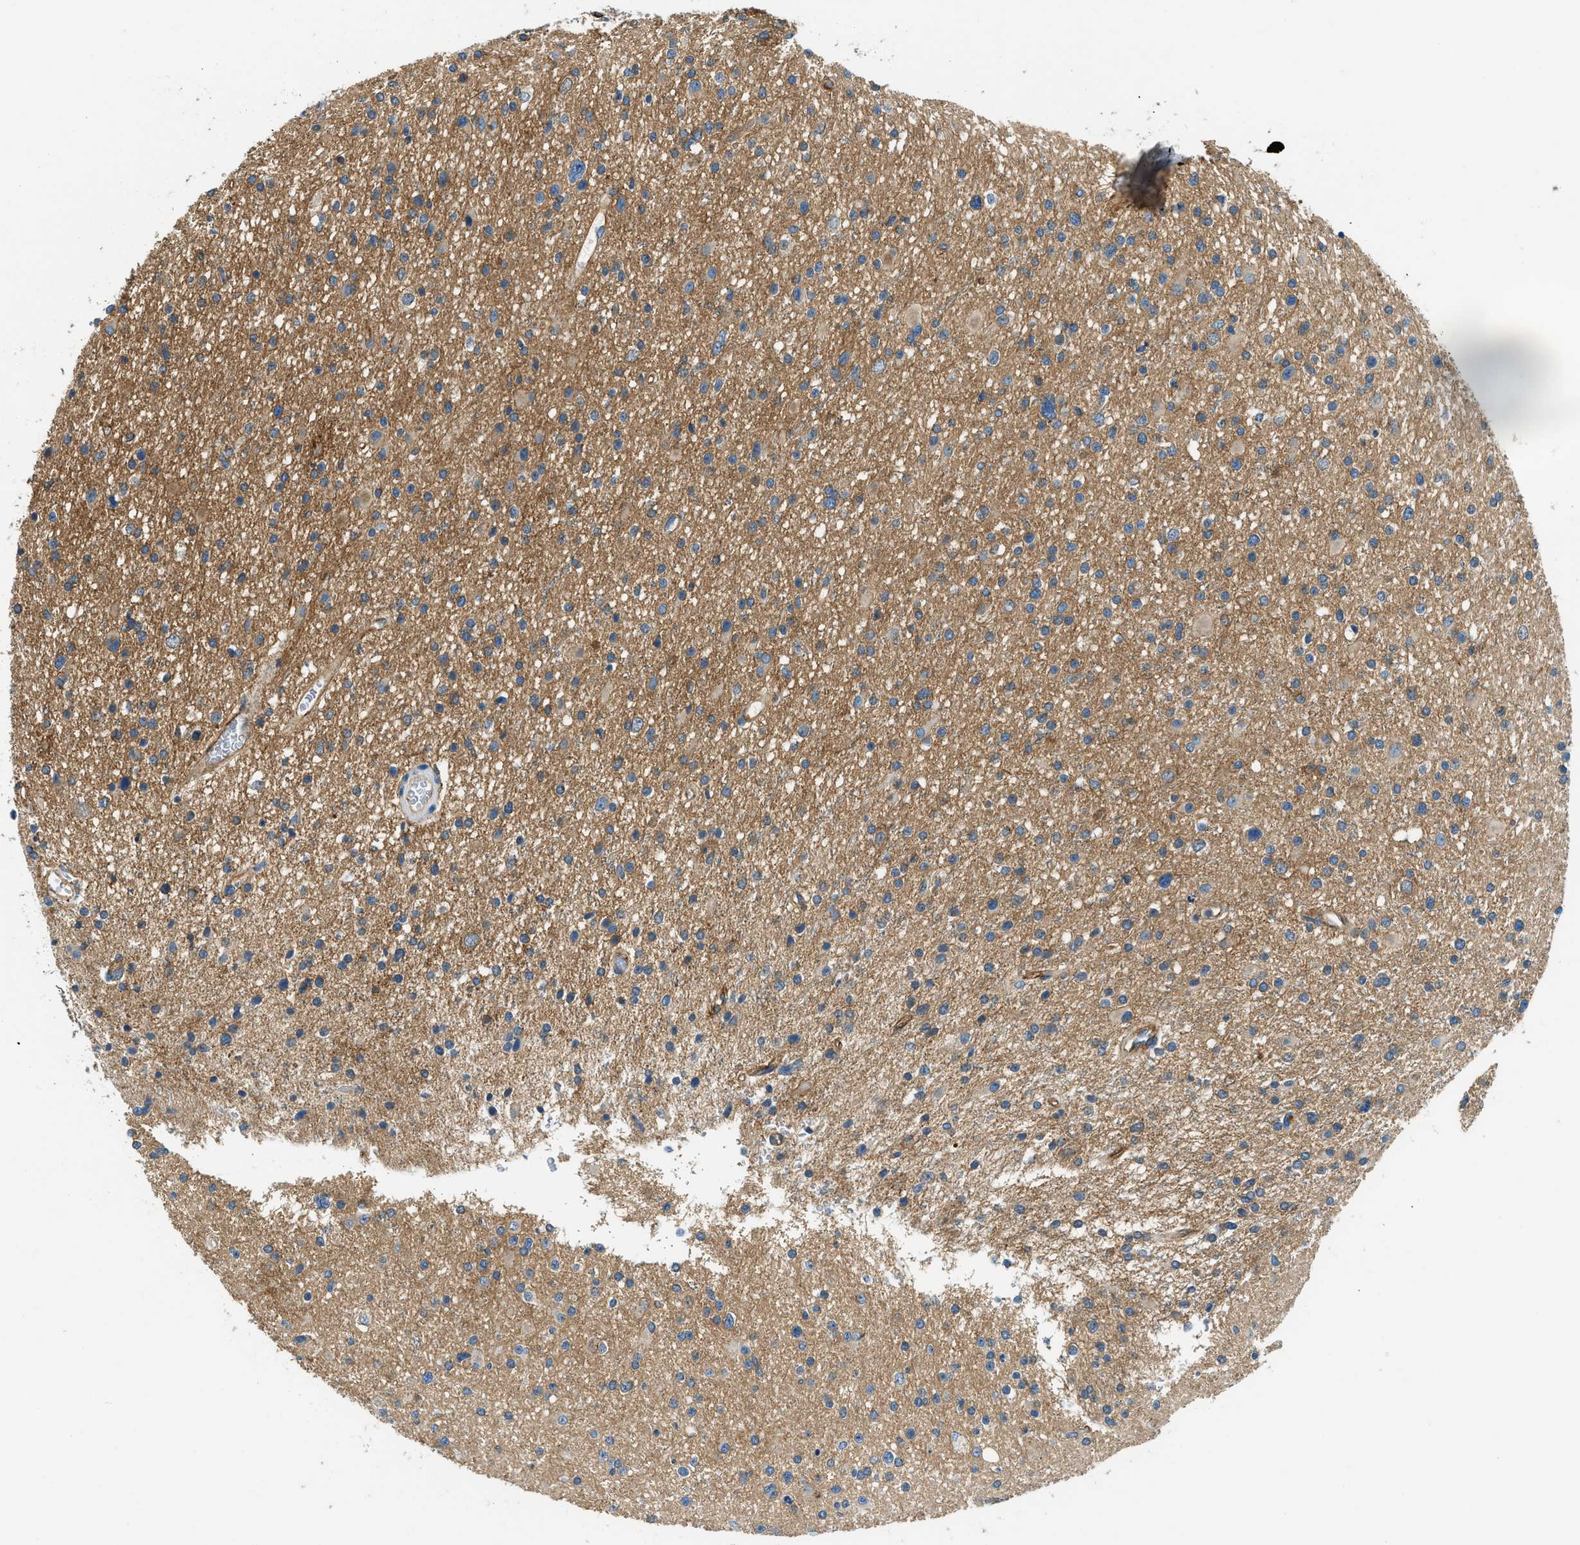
{"staining": {"intensity": "moderate", "quantity": ">75%", "location": "cytoplasmic/membranous"}, "tissue": "glioma", "cell_type": "Tumor cells", "image_type": "cancer", "snomed": [{"axis": "morphology", "description": "Glioma, malignant, High grade"}, {"axis": "topography", "description": "Brain"}], "caption": "About >75% of tumor cells in malignant glioma (high-grade) demonstrate moderate cytoplasmic/membranous protein expression as visualized by brown immunohistochemical staining.", "gene": "ZNF367", "patient": {"sex": "male", "age": 33}}